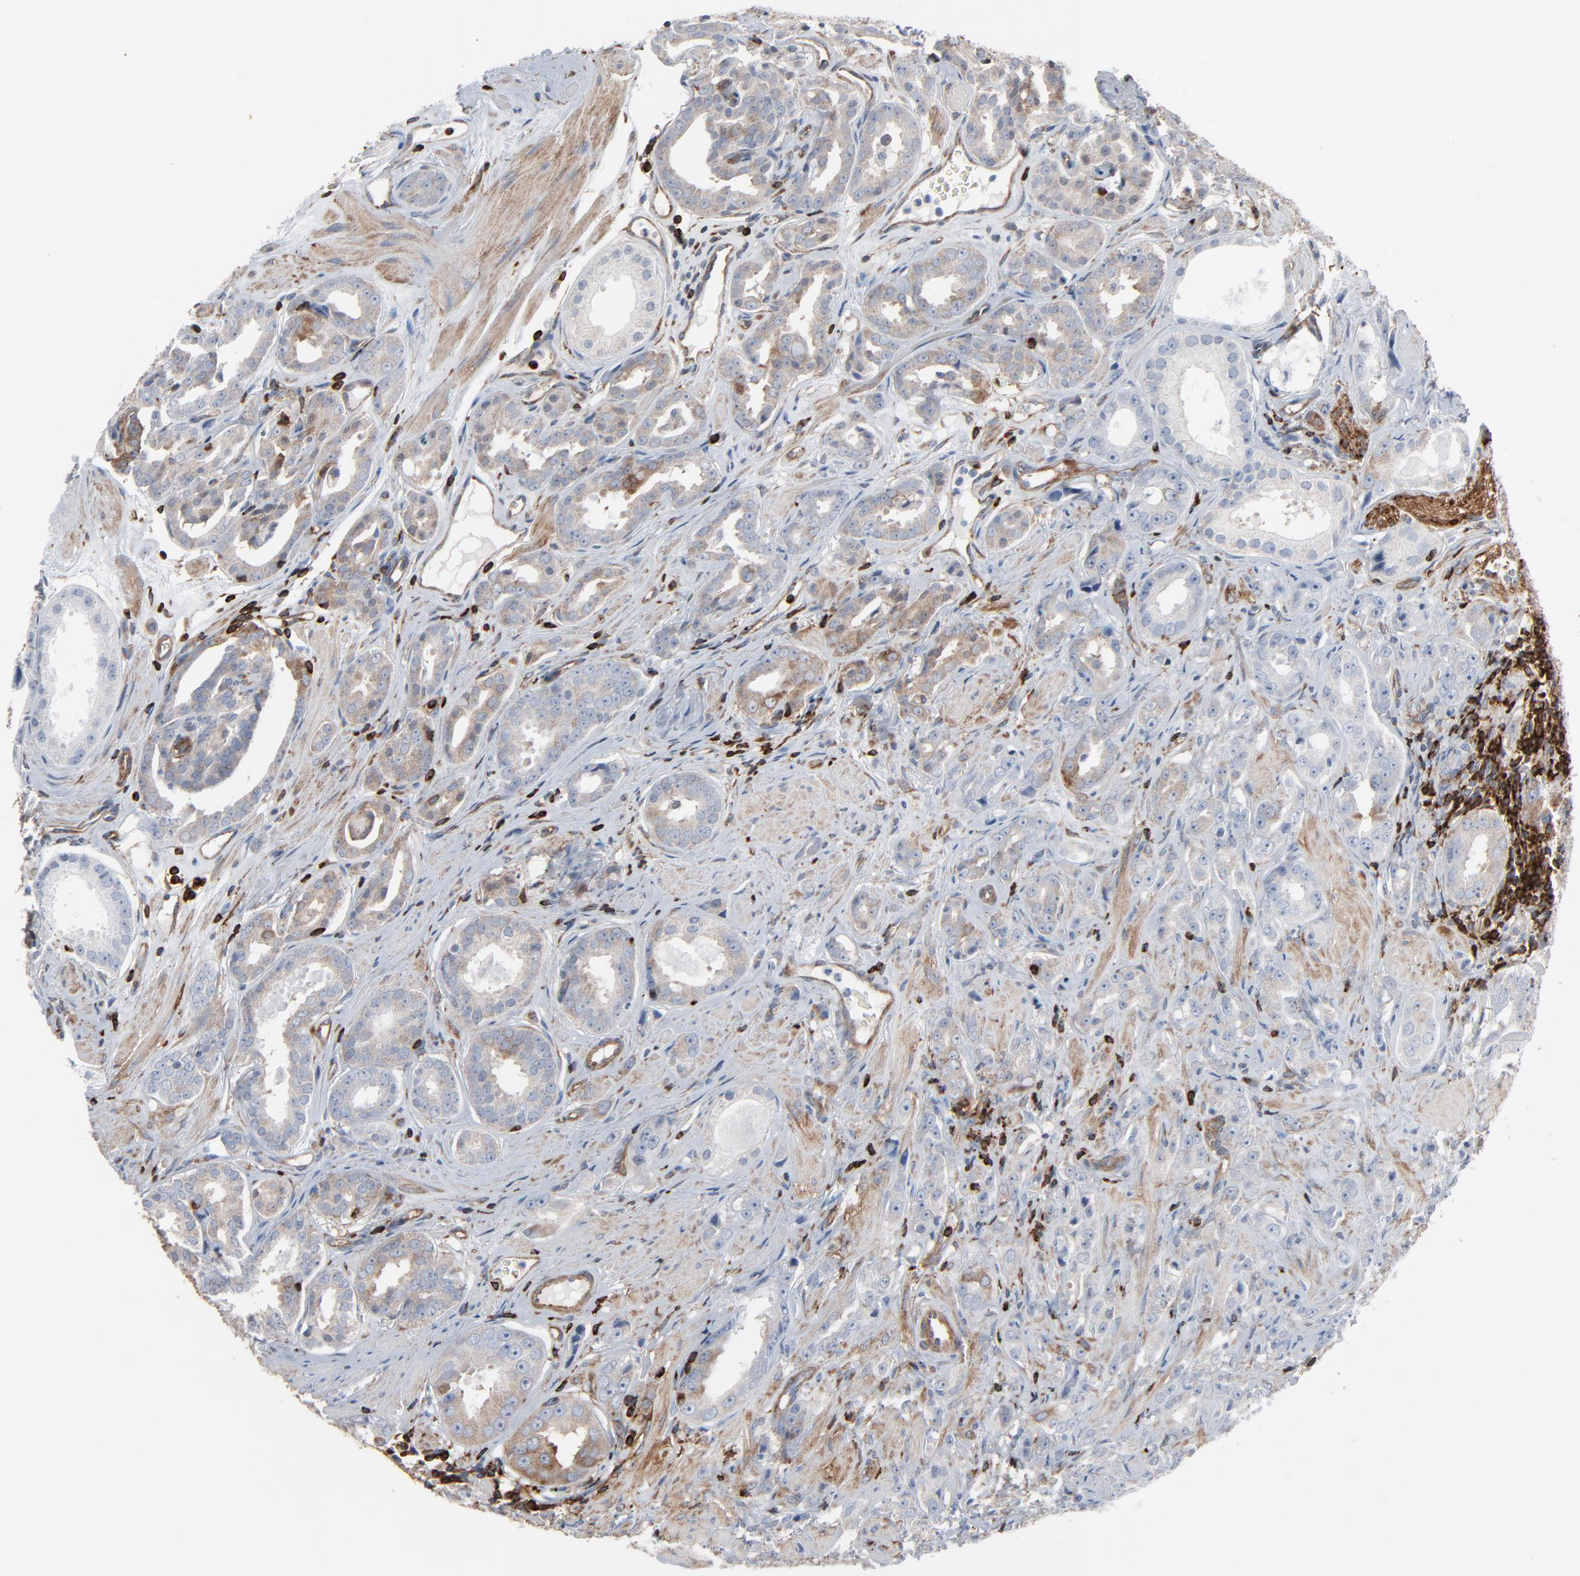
{"staining": {"intensity": "weak", "quantity": "25%-75%", "location": "cytoplasmic/membranous"}, "tissue": "prostate cancer", "cell_type": "Tumor cells", "image_type": "cancer", "snomed": [{"axis": "morphology", "description": "Adenocarcinoma, Medium grade"}, {"axis": "topography", "description": "Prostate"}], "caption": "Weak cytoplasmic/membranous staining for a protein is appreciated in about 25%-75% of tumor cells of prostate cancer using immunohistochemistry.", "gene": "OPTN", "patient": {"sex": "male", "age": 53}}